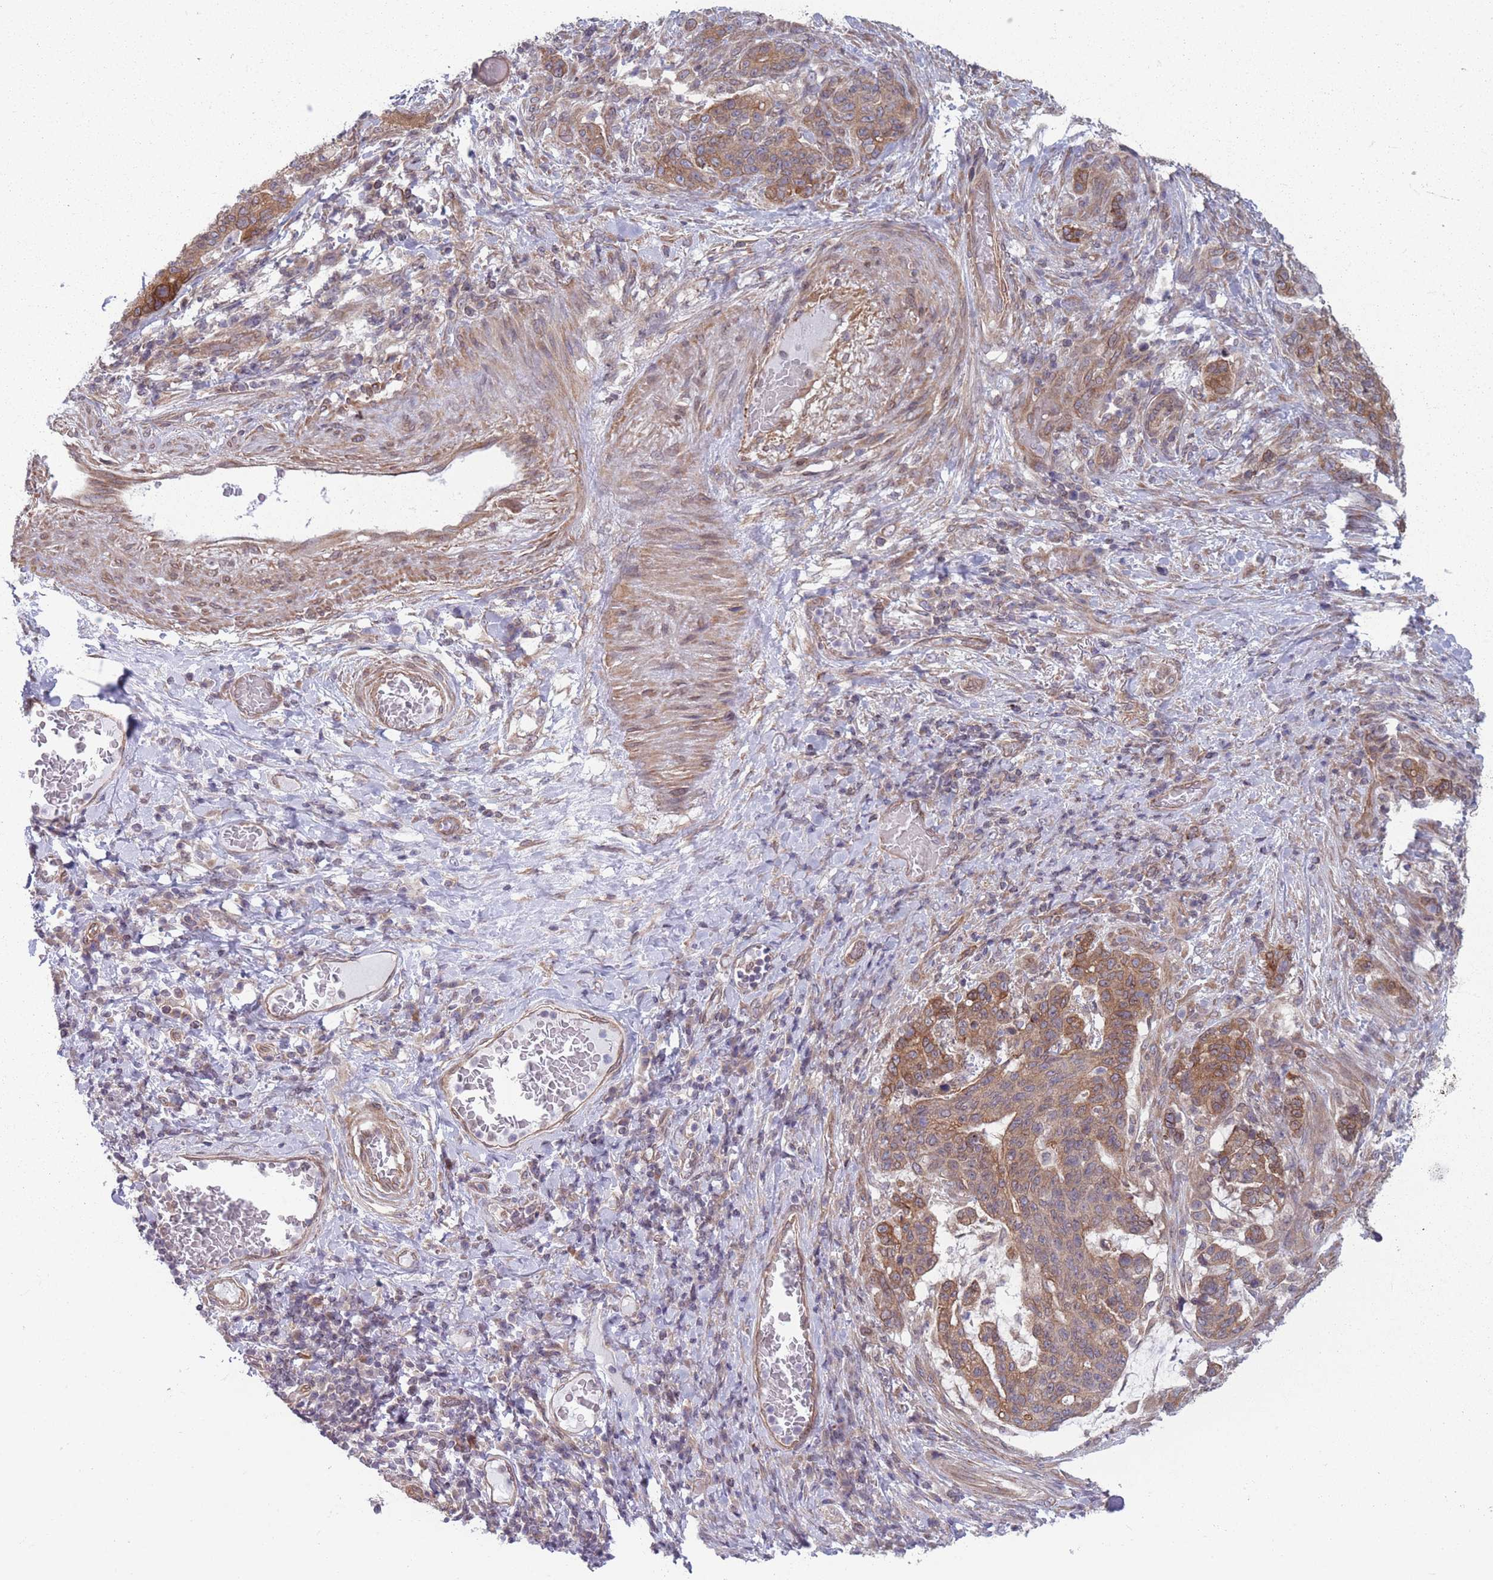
{"staining": {"intensity": "moderate", "quantity": ">75%", "location": "cytoplasmic/membranous"}, "tissue": "stomach cancer", "cell_type": "Tumor cells", "image_type": "cancer", "snomed": [{"axis": "morphology", "description": "Normal tissue, NOS"}, {"axis": "morphology", "description": "Adenocarcinoma, NOS"}, {"axis": "topography", "description": "Stomach"}], "caption": "Immunohistochemical staining of stomach cancer (adenocarcinoma) demonstrates medium levels of moderate cytoplasmic/membranous staining in about >75% of tumor cells.", "gene": "VRK2", "patient": {"sex": "female", "age": 64}}